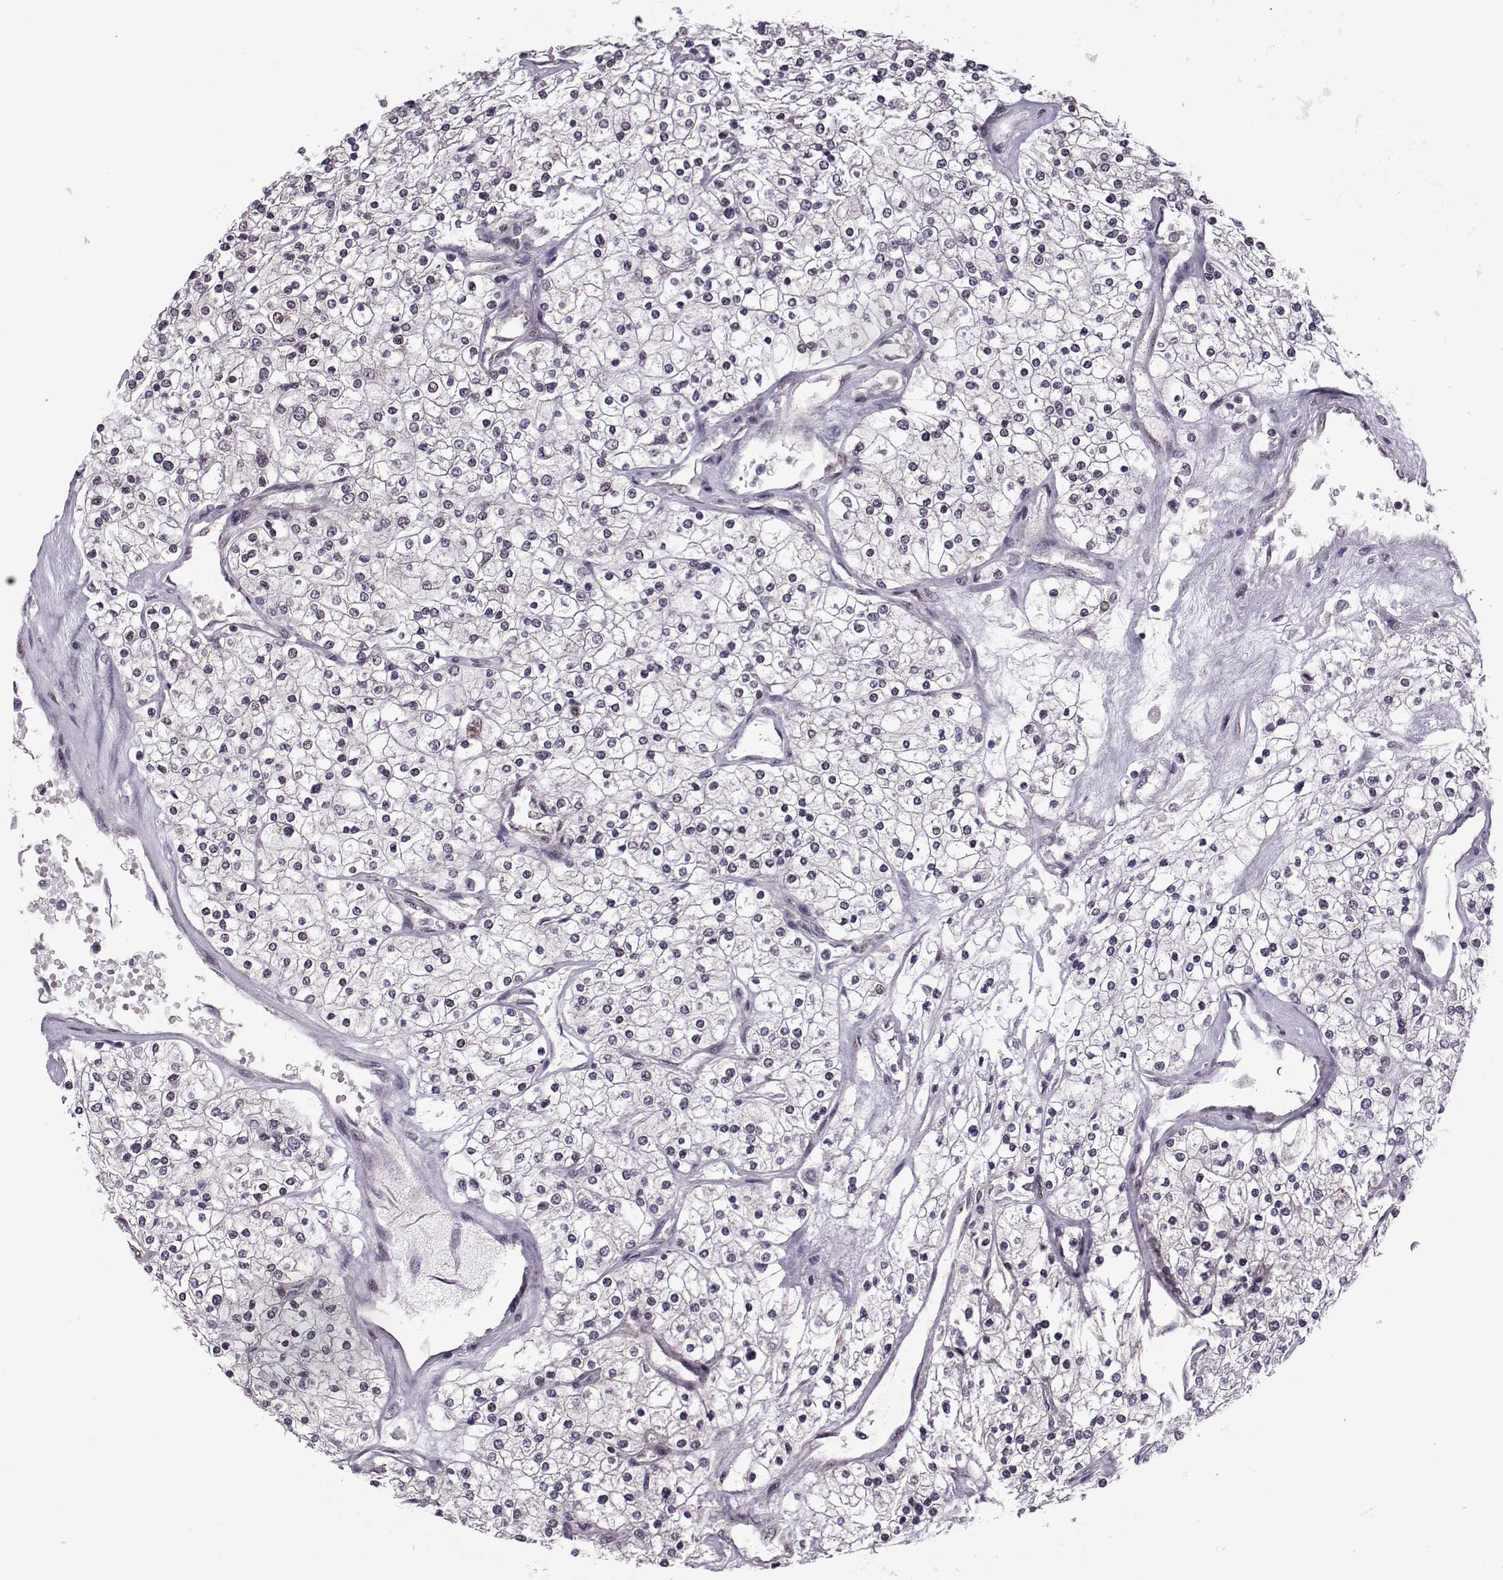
{"staining": {"intensity": "negative", "quantity": "none", "location": "none"}, "tissue": "renal cancer", "cell_type": "Tumor cells", "image_type": "cancer", "snomed": [{"axis": "morphology", "description": "Adenocarcinoma, NOS"}, {"axis": "topography", "description": "Kidney"}], "caption": "Tumor cells show no significant expression in renal cancer.", "gene": "CDK4", "patient": {"sex": "male", "age": 80}}